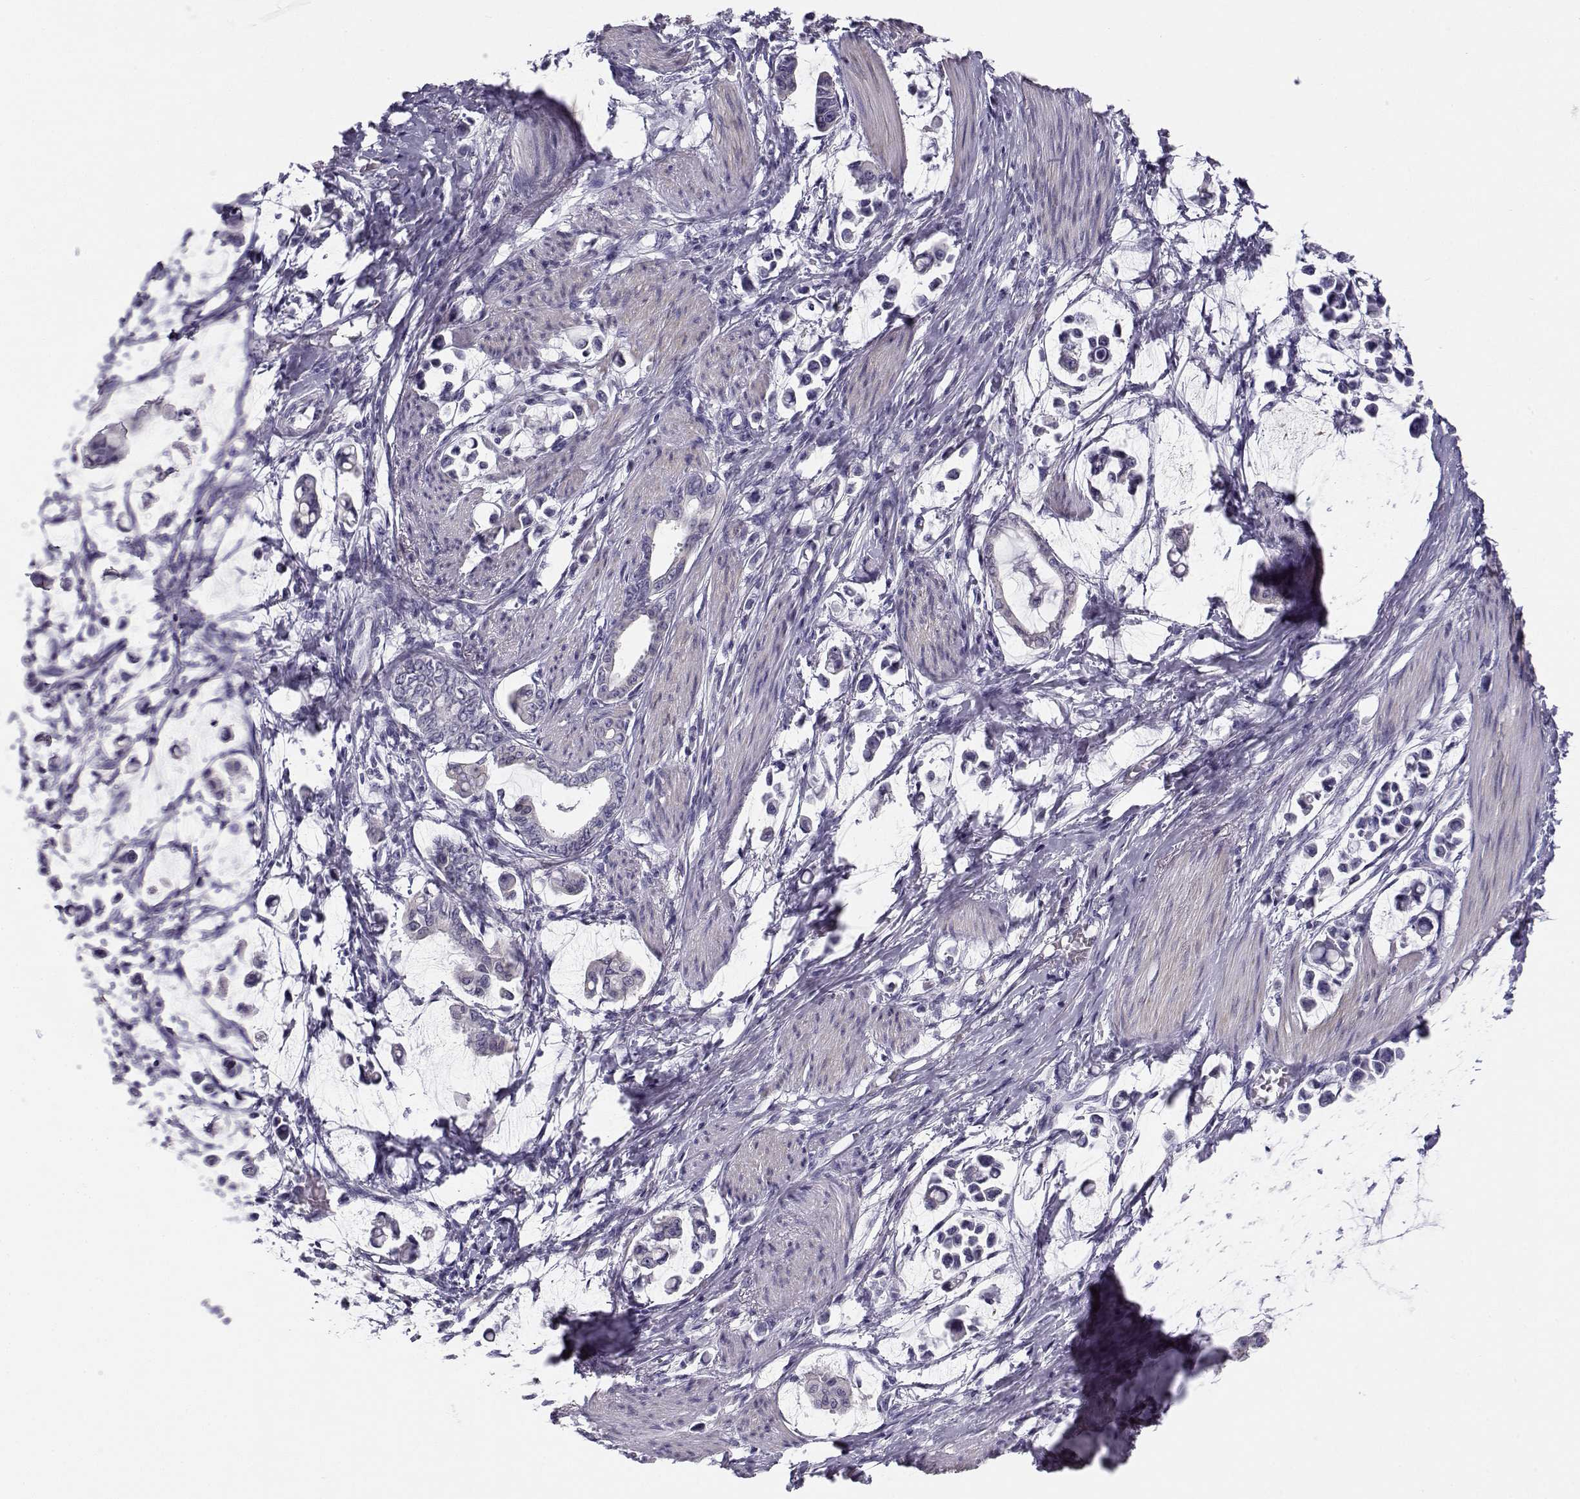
{"staining": {"intensity": "negative", "quantity": "none", "location": "none"}, "tissue": "stomach cancer", "cell_type": "Tumor cells", "image_type": "cancer", "snomed": [{"axis": "morphology", "description": "Adenocarcinoma, NOS"}, {"axis": "topography", "description": "Stomach"}], "caption": "DAB immunohistochemical staining of human stomach cancer exhibits no significant positivity in tumor cells. Brightfield microscopy of immunohistochemistry stained with DAB (brown) and hematoxylin (blue), captured at high magnification.", "gene": "CREB3L3", "patient": {"sex": "male", "age": 82}}